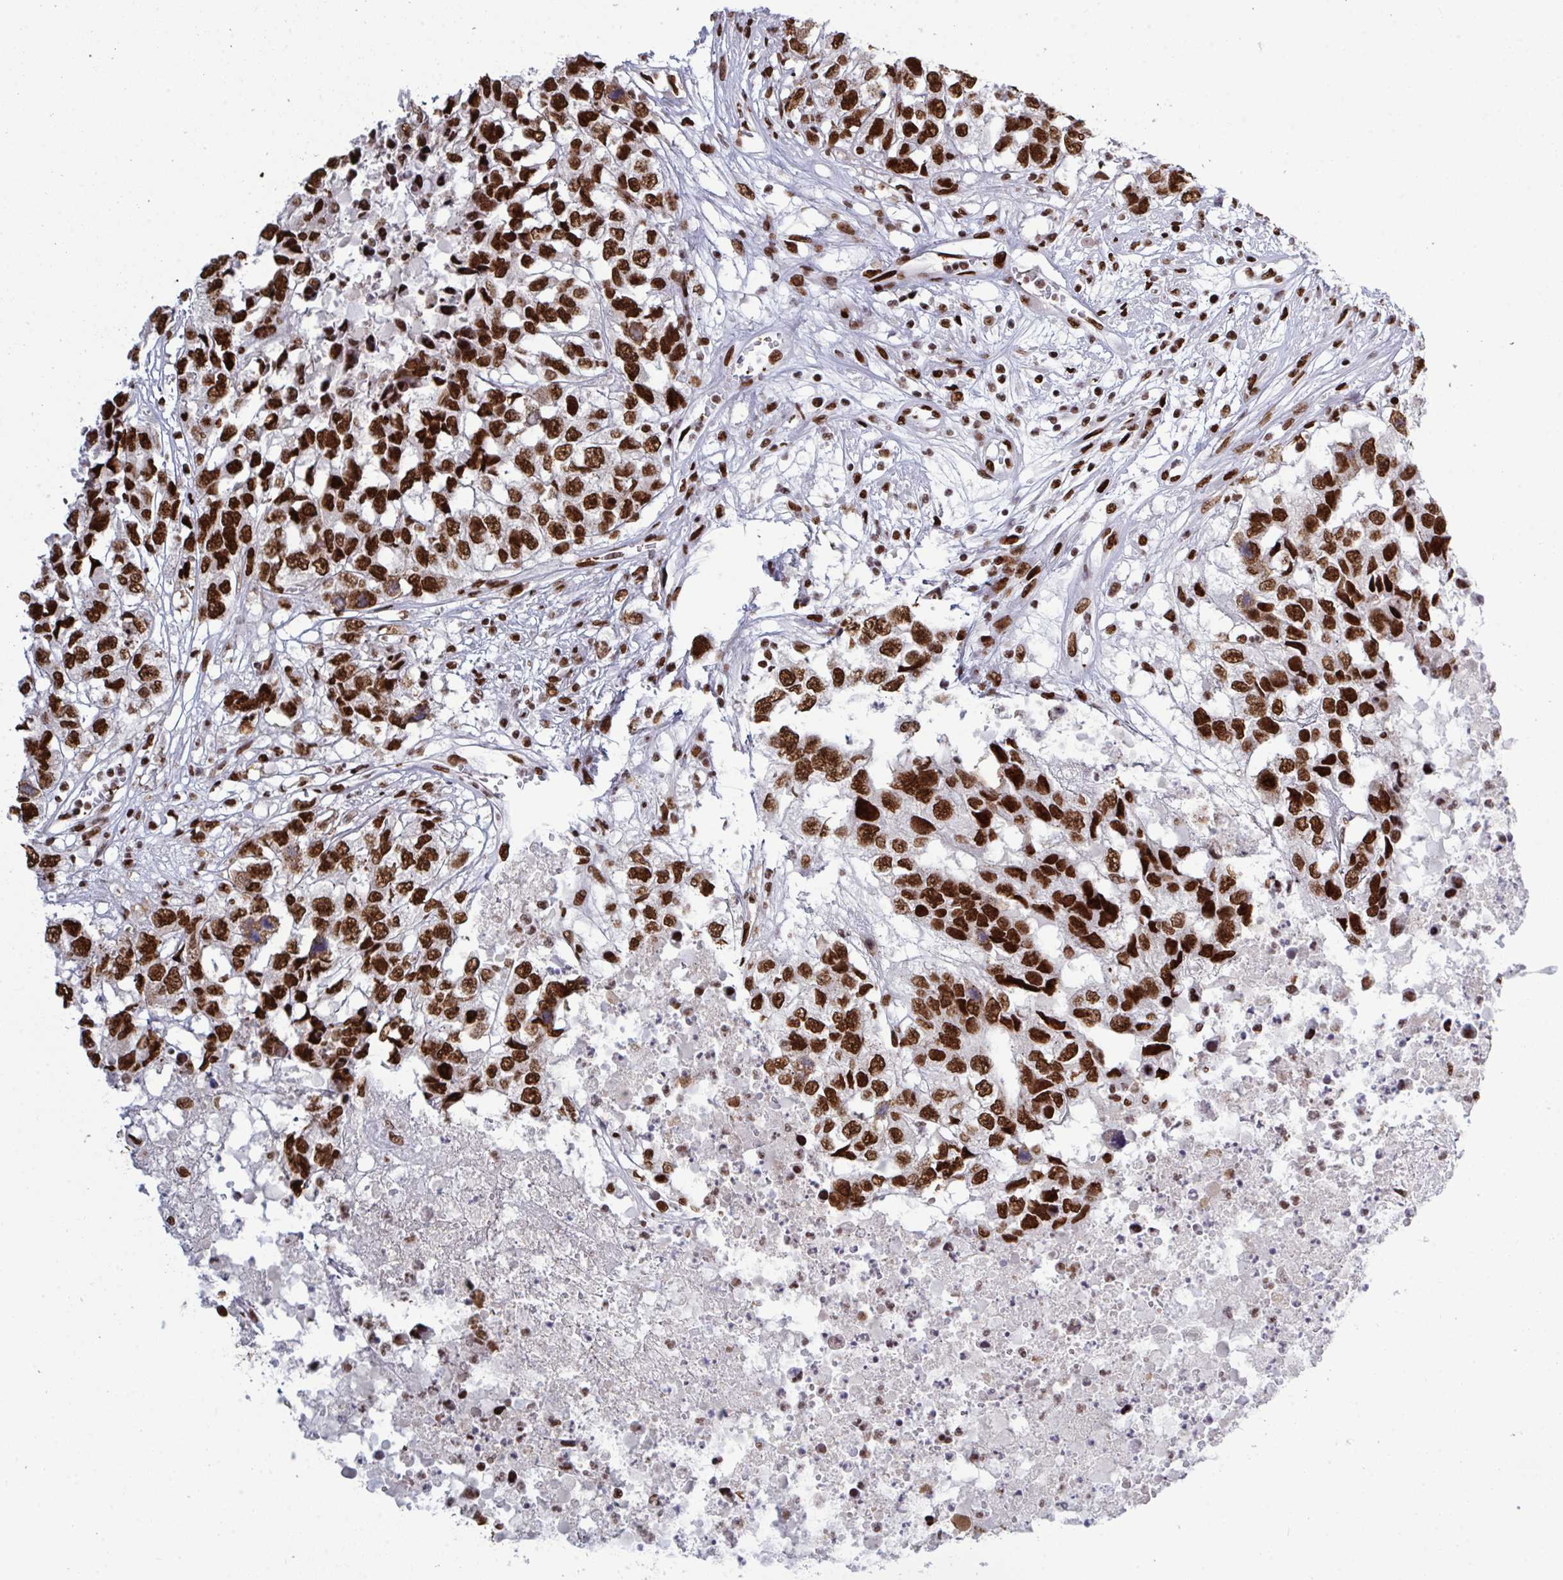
{"staining": {"intensity": "strong", "quantity": ">75%", "location": "nuclear"}, "tissue": "testis cancer", "cell_type": "Tumor cells", "image_type": "cancer", "snomed": [{"axis": "morphology", "description": "Carcinoma, Embryonal, NOS"}, {"axis": "topography", "description": "Testis"}], "caption": "Human testis cancer (embryonal carcinoma) stained with a protein marker reveals strong staining in tumor cells.", "gene": "ZNF607", "patient": {"sex": "male", "age": 83}}